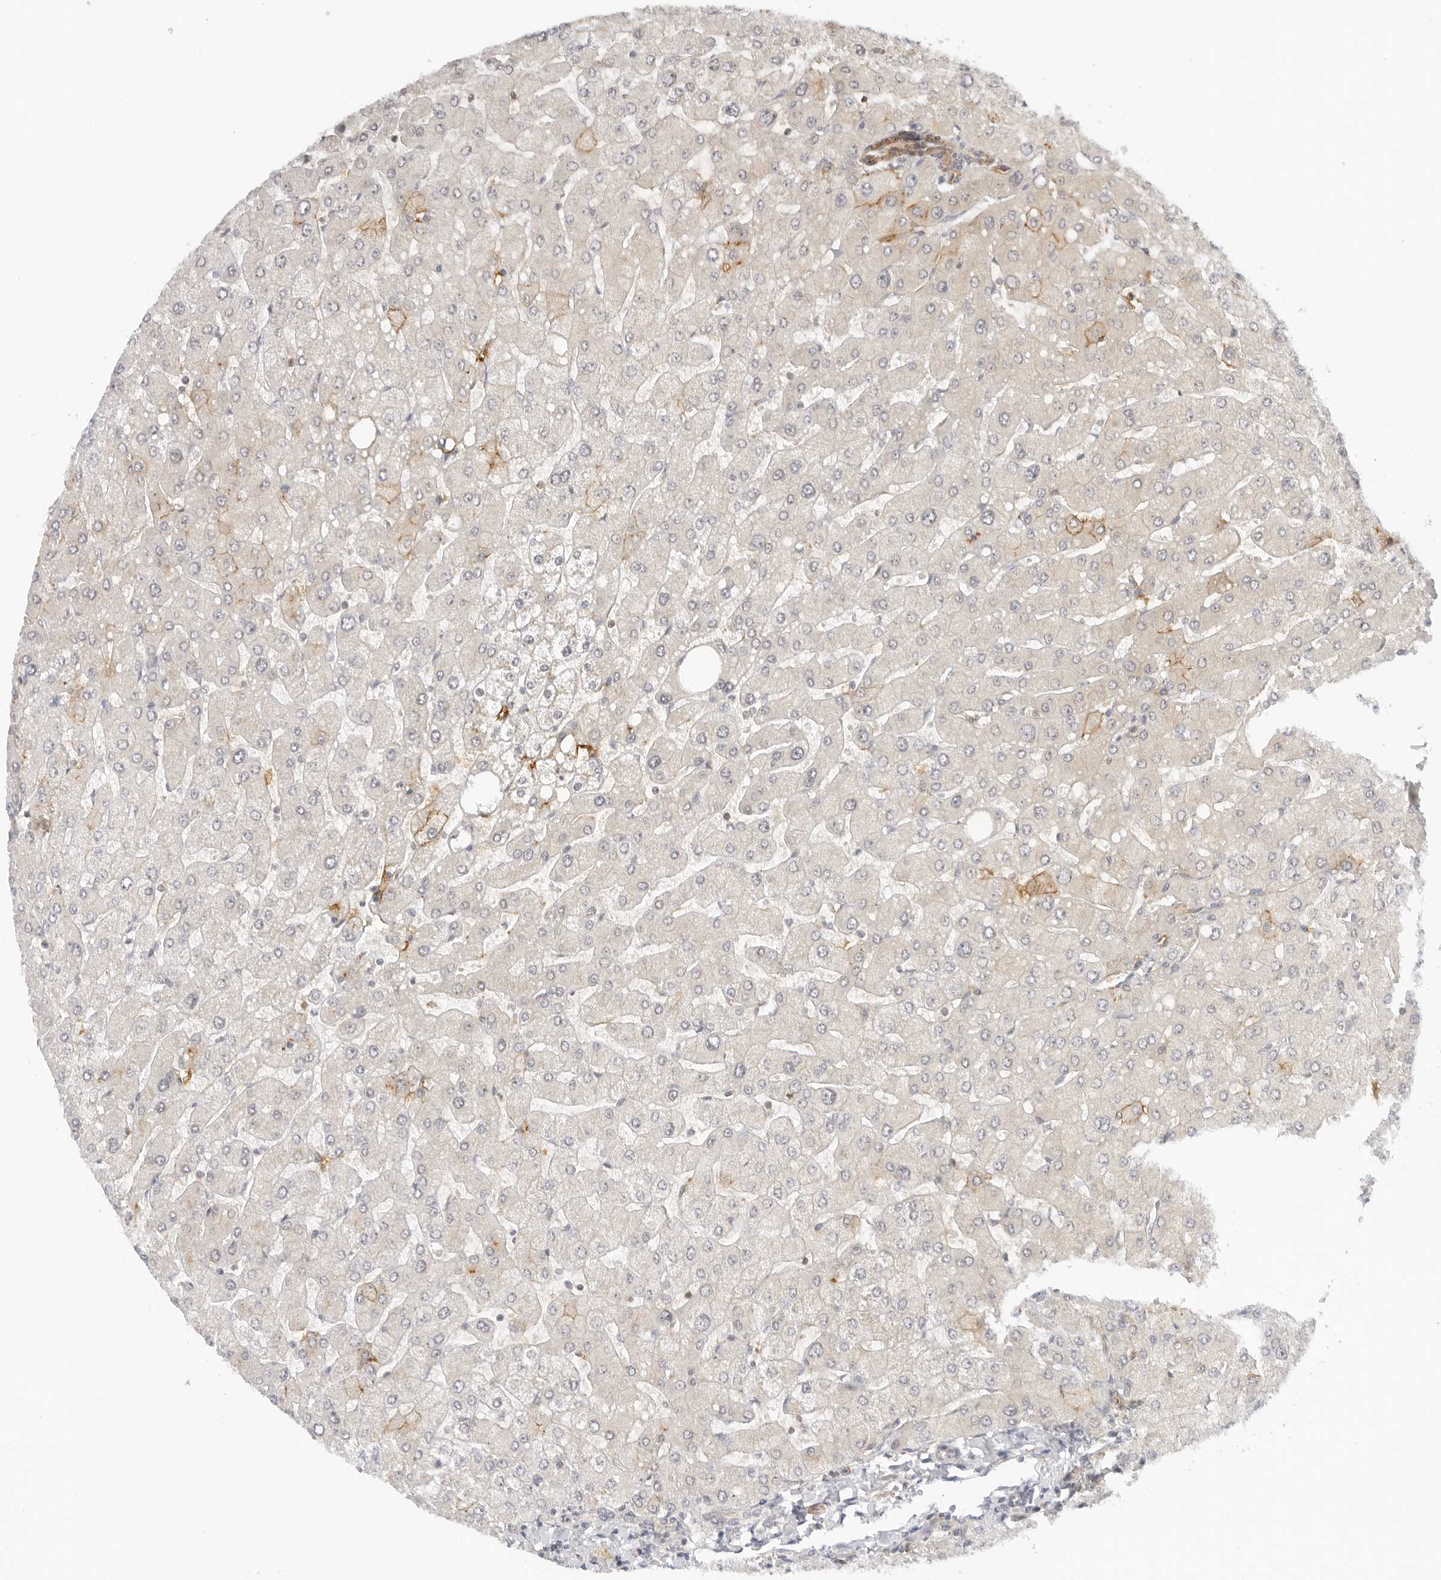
{"staining": {"intensity": "weak", "quantity": "25%-75%", "location": "cytoplasmic/membranous"}, "tissue": "liver", "cell_type": "Cholangiocytes", "image_type": "normal", "snomed": [{"axis": "morphology", "description": "Normal tissue, NOS"}, {"axis": "topography", "description": "Liver"}], "caption": "The histopathology image shows immunohistochemical staining of normal liver. There is weak cytoplasmic/membranous positivity is present in approximately 25%-75% of cholangiocytes.", "gene": "OSCP1", "patient": {"sex": "male", "age": 55}}